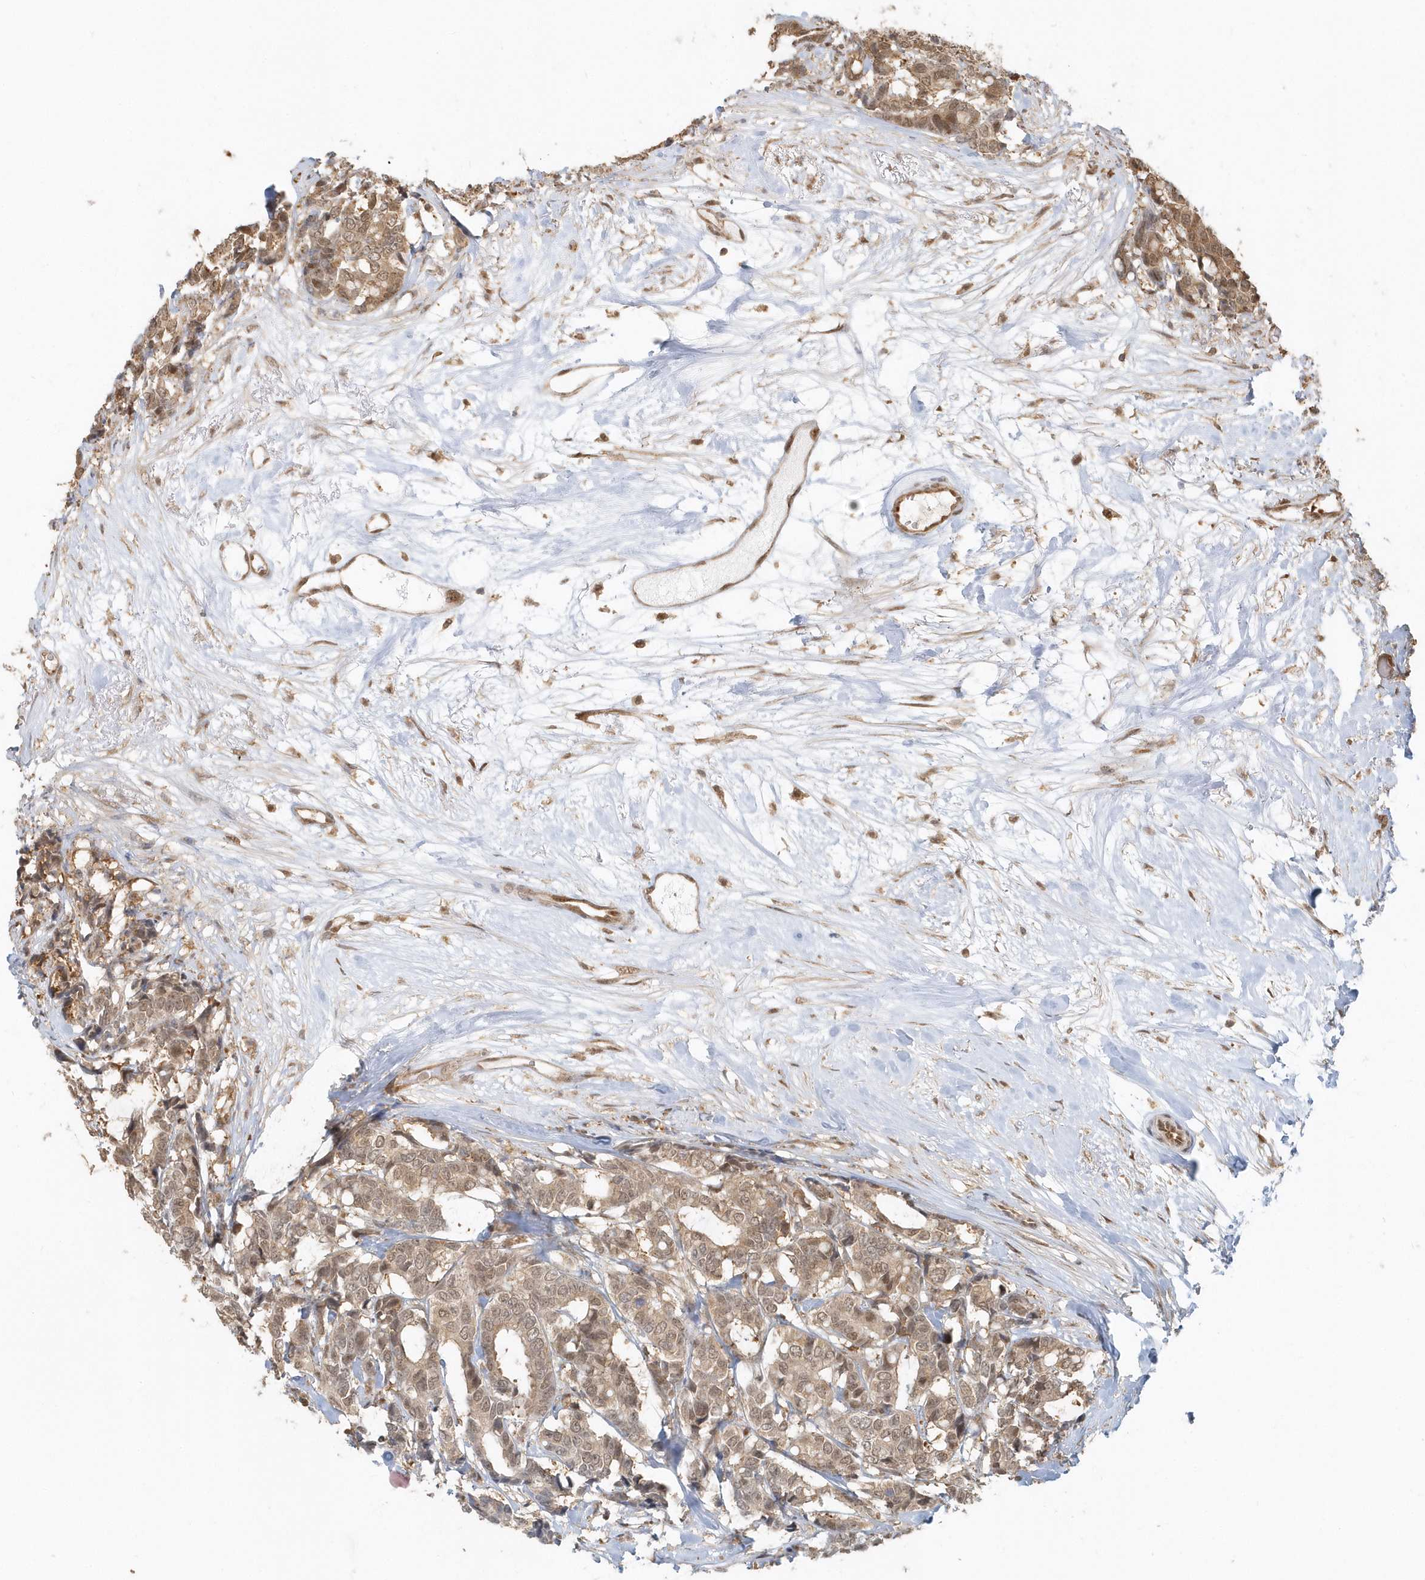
{"staining": {"intensity": "moderate", "quantity": ">75%", "location": "cytoplasmic/membranous,nuclear"}, "tissue": "breast cancer", "cell_type": "Tumor cells", "image_type": "cancer", "snomed": [{"axis": "morphology", "description": "Duct carcinoma"}, {"axis": "topography", "description": "Breast"}], "caption": "Breast cancer stained with DAB (3,3'-diaminobenzidine) immunohistochemistry (IHC) reveals medium levels of moderate cytoplasmic/membranous and nuclear staining in about >75% of tumor cells. The protein of interest is shown in brown color, while the nuclei are stained blue.", "gene": "PSMD6", "patient": {"sex": "female", "age": 87}}